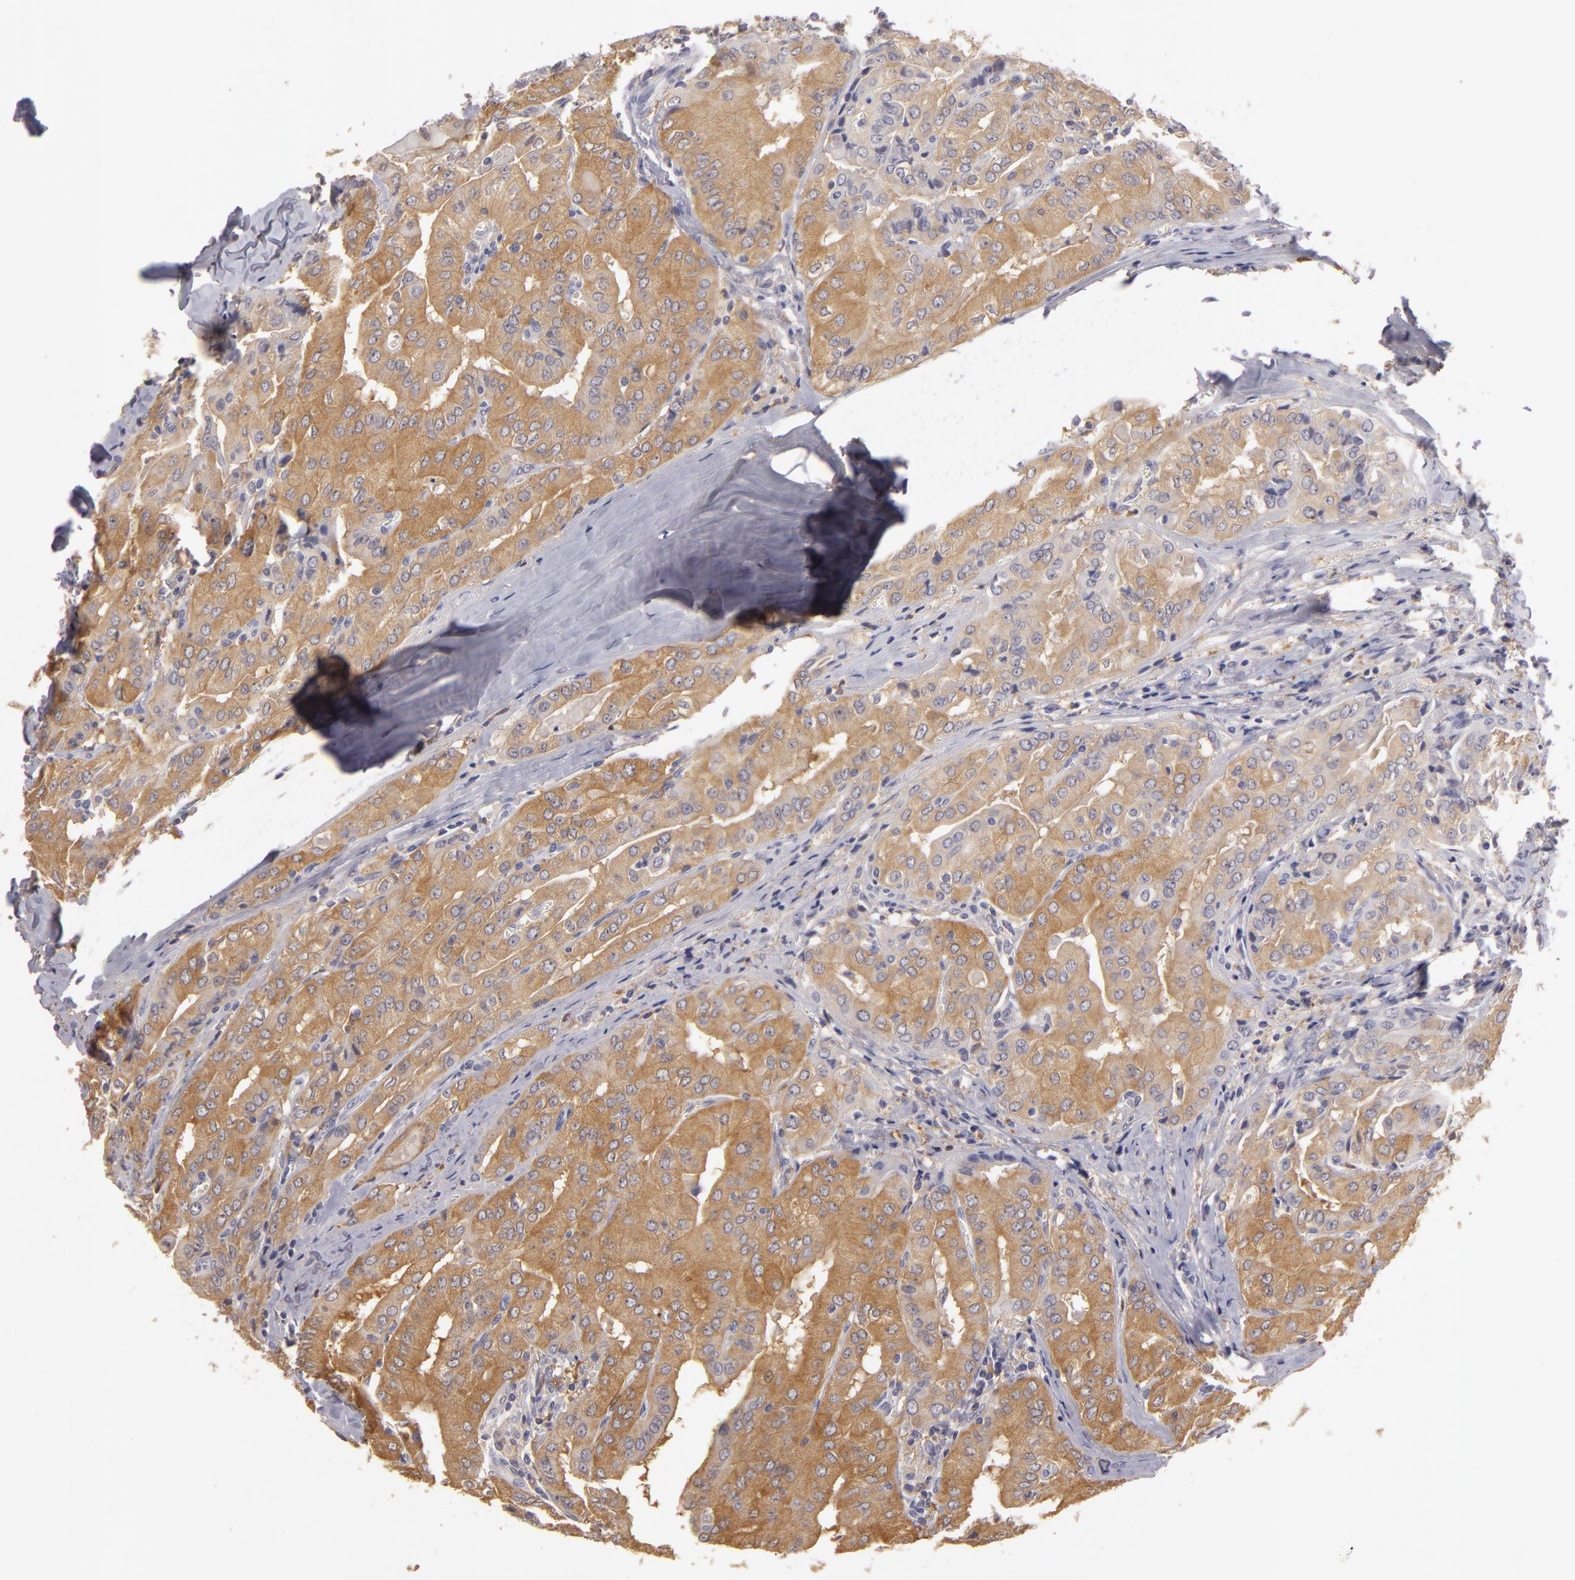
{"staining": {"intensity": "weak", "quantity": ">75%", "location": "cytoplasmic/membranous"}, "tissue": "thyroid cancer", "cell_type": "Tumor cells", "image_type": "cancer", "snomed": [{"axis": "morphology", "description": "Papillary adenocarcinoma, NOS"}, {"axis": "topography", "description": "Thyroid gland"}], "caption": "A photomicrograph showing weak cytoplasmic/membranous positivity in about >75% of tumor cells in thyroid cancer (papillary adenocarcinoma), as visualized by brown immunohistochemical staining.", "gene": "GNPDA1", "patient": {"sex": "female", "age": 71}}